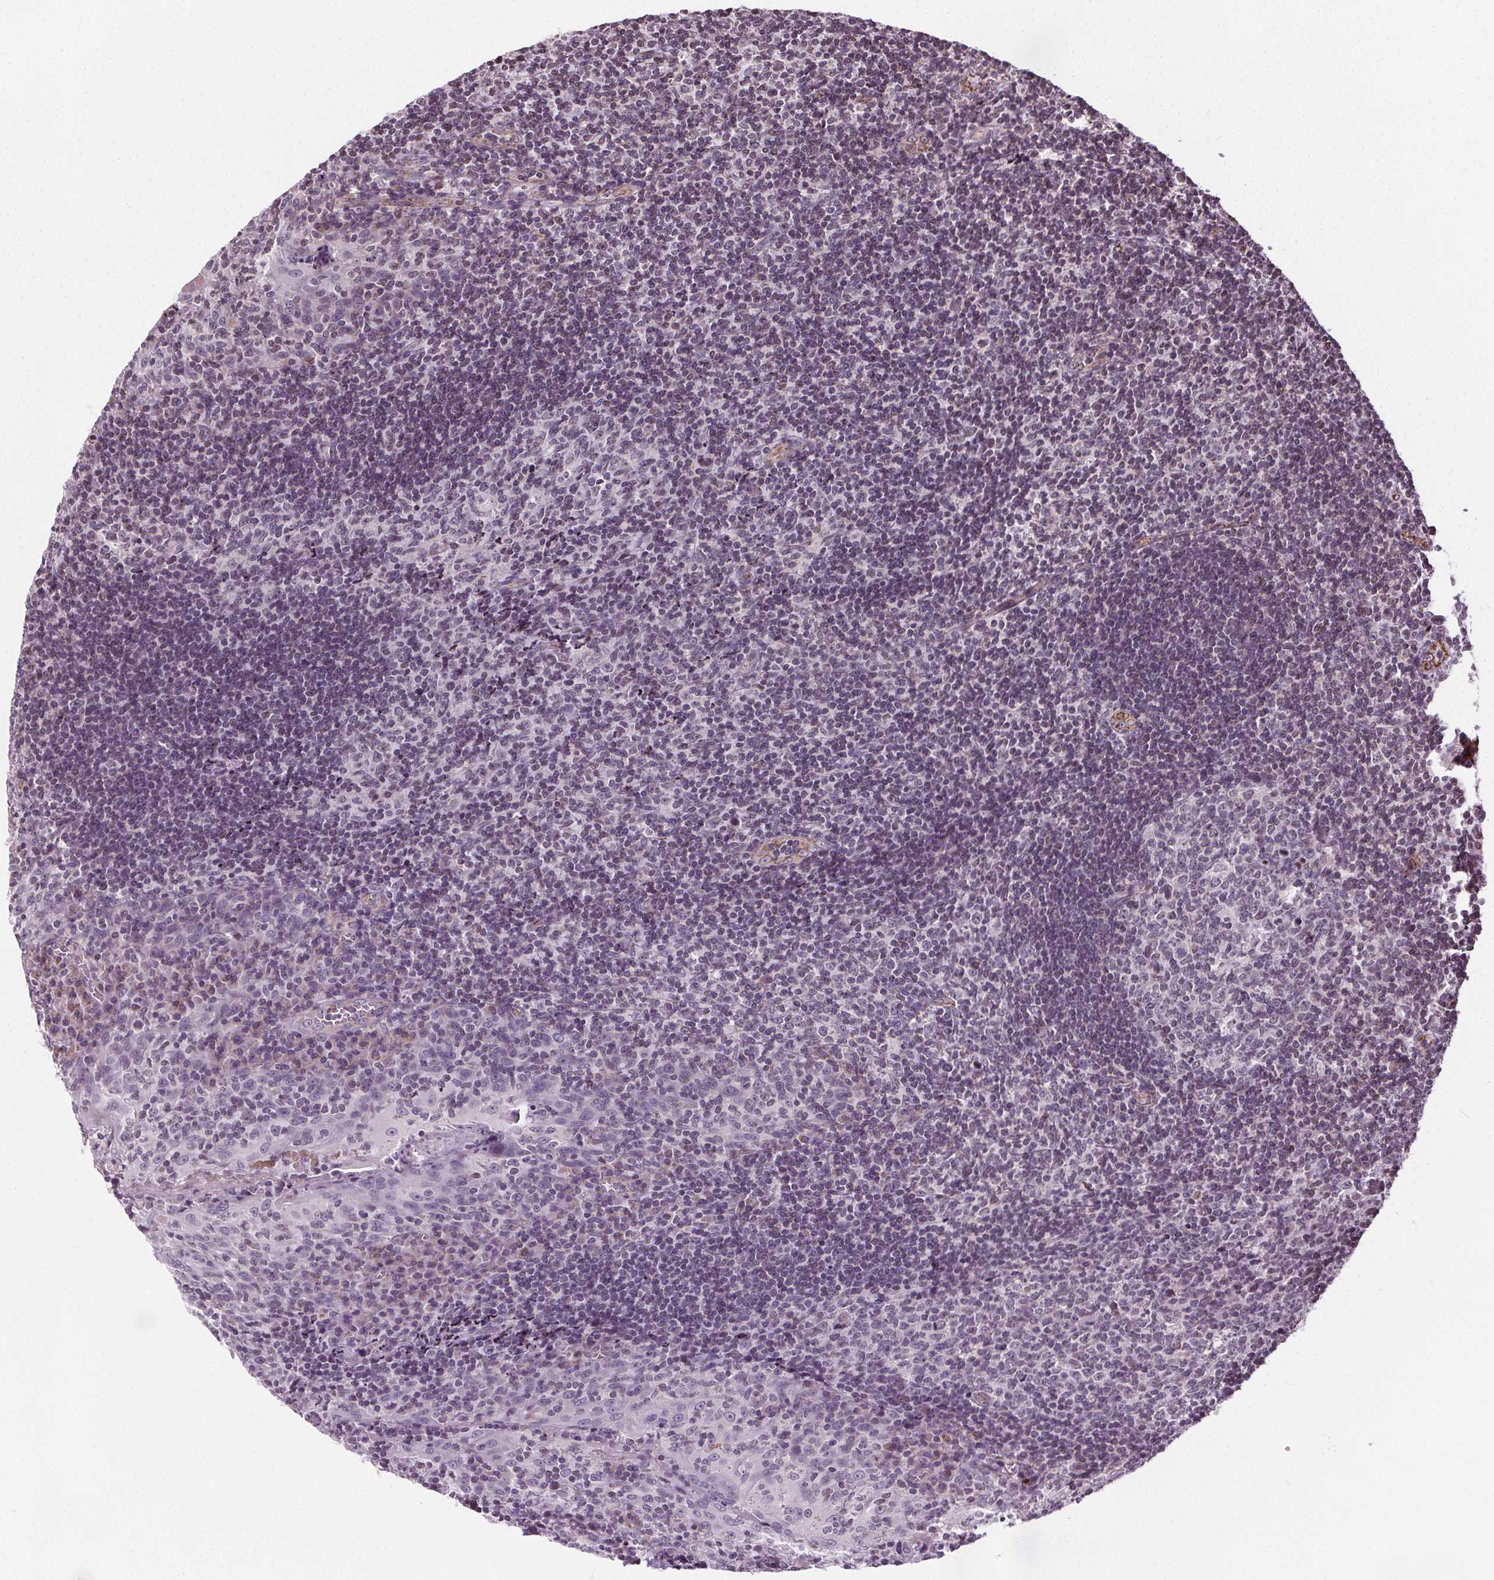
{"staining": {"intensity": "negative", "quantity": "none", "location": "none"}, "tissue": "tonsil", "cell_type": "Germinal center cells", "image_type": "normal", "snomed": [{"axis": "morphology", "description": "Normal tissue, NOS"}, {"axis": "topography", "description": "Tonsil"}], "caption": "Immunohistochemistry (IHC) image of unremarkable human tonsil stained for a protein (brown), which displays no staining in germinal center cells. (Stains: DAB immunohistochemistry with hematoxylin counter stain, Microscopy: brightfield microscopy at high magnification).", "gene": "LFNG", "patient": {"sex": "male", "age": 17}}